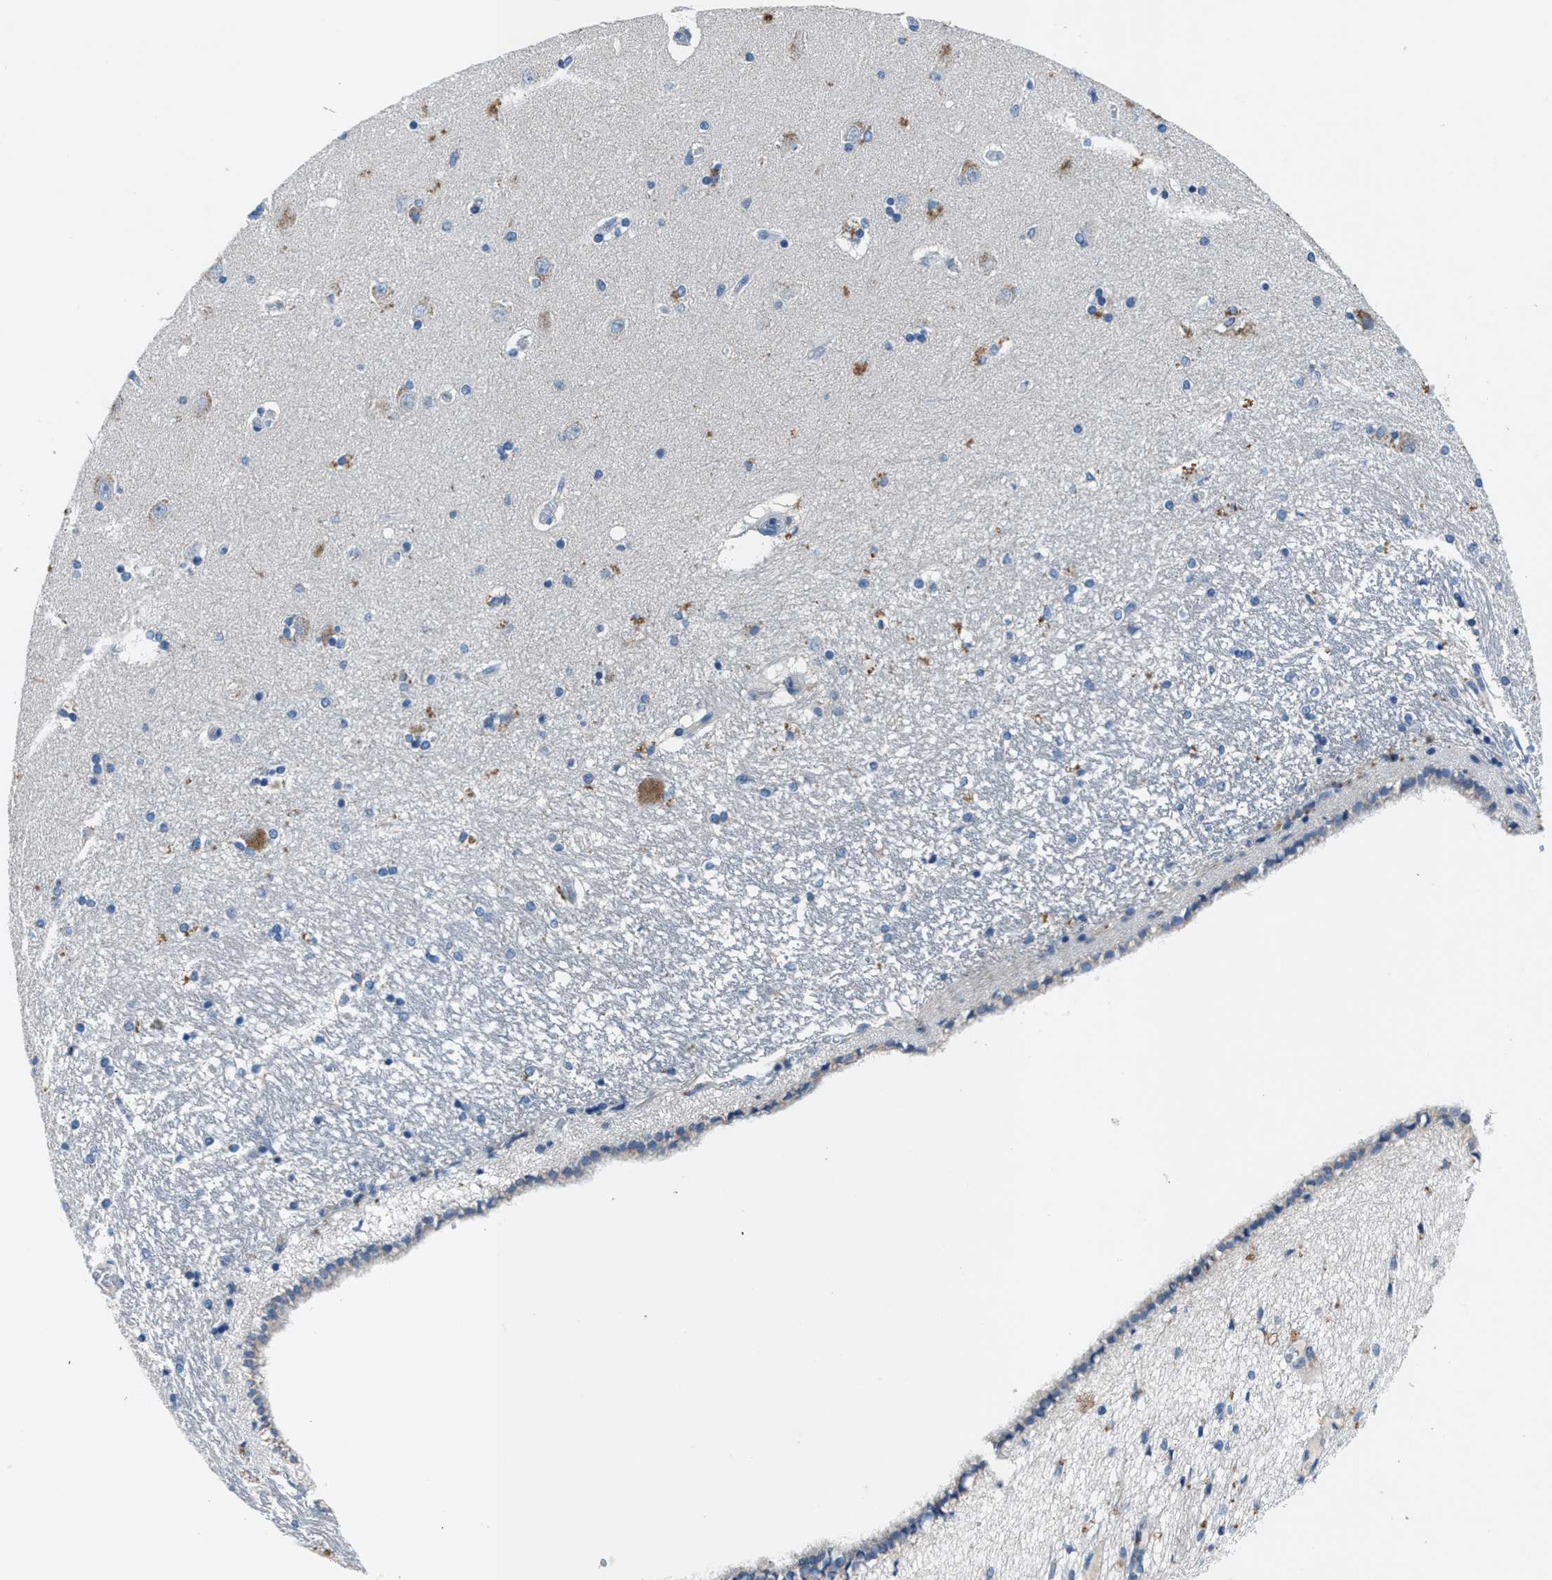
{"staining": {"intensity": "negative", "quantity": "none", "location": "none"}, "tissue": "hippocampus", "cell_type": "Glial cells", "image_type": "normal", "snomed": [{"axis": "morphology", "description": "Normal tissue, NOS"}, {"axis": "topography", "description": "Hippocampus"}], "caption": "The immunohistochemistry (IHC) micrograph has no significant positivity in glial cells of hippocampus.", "gene": "ADAM2", "patient": {"sex": "female", "age": 54}}